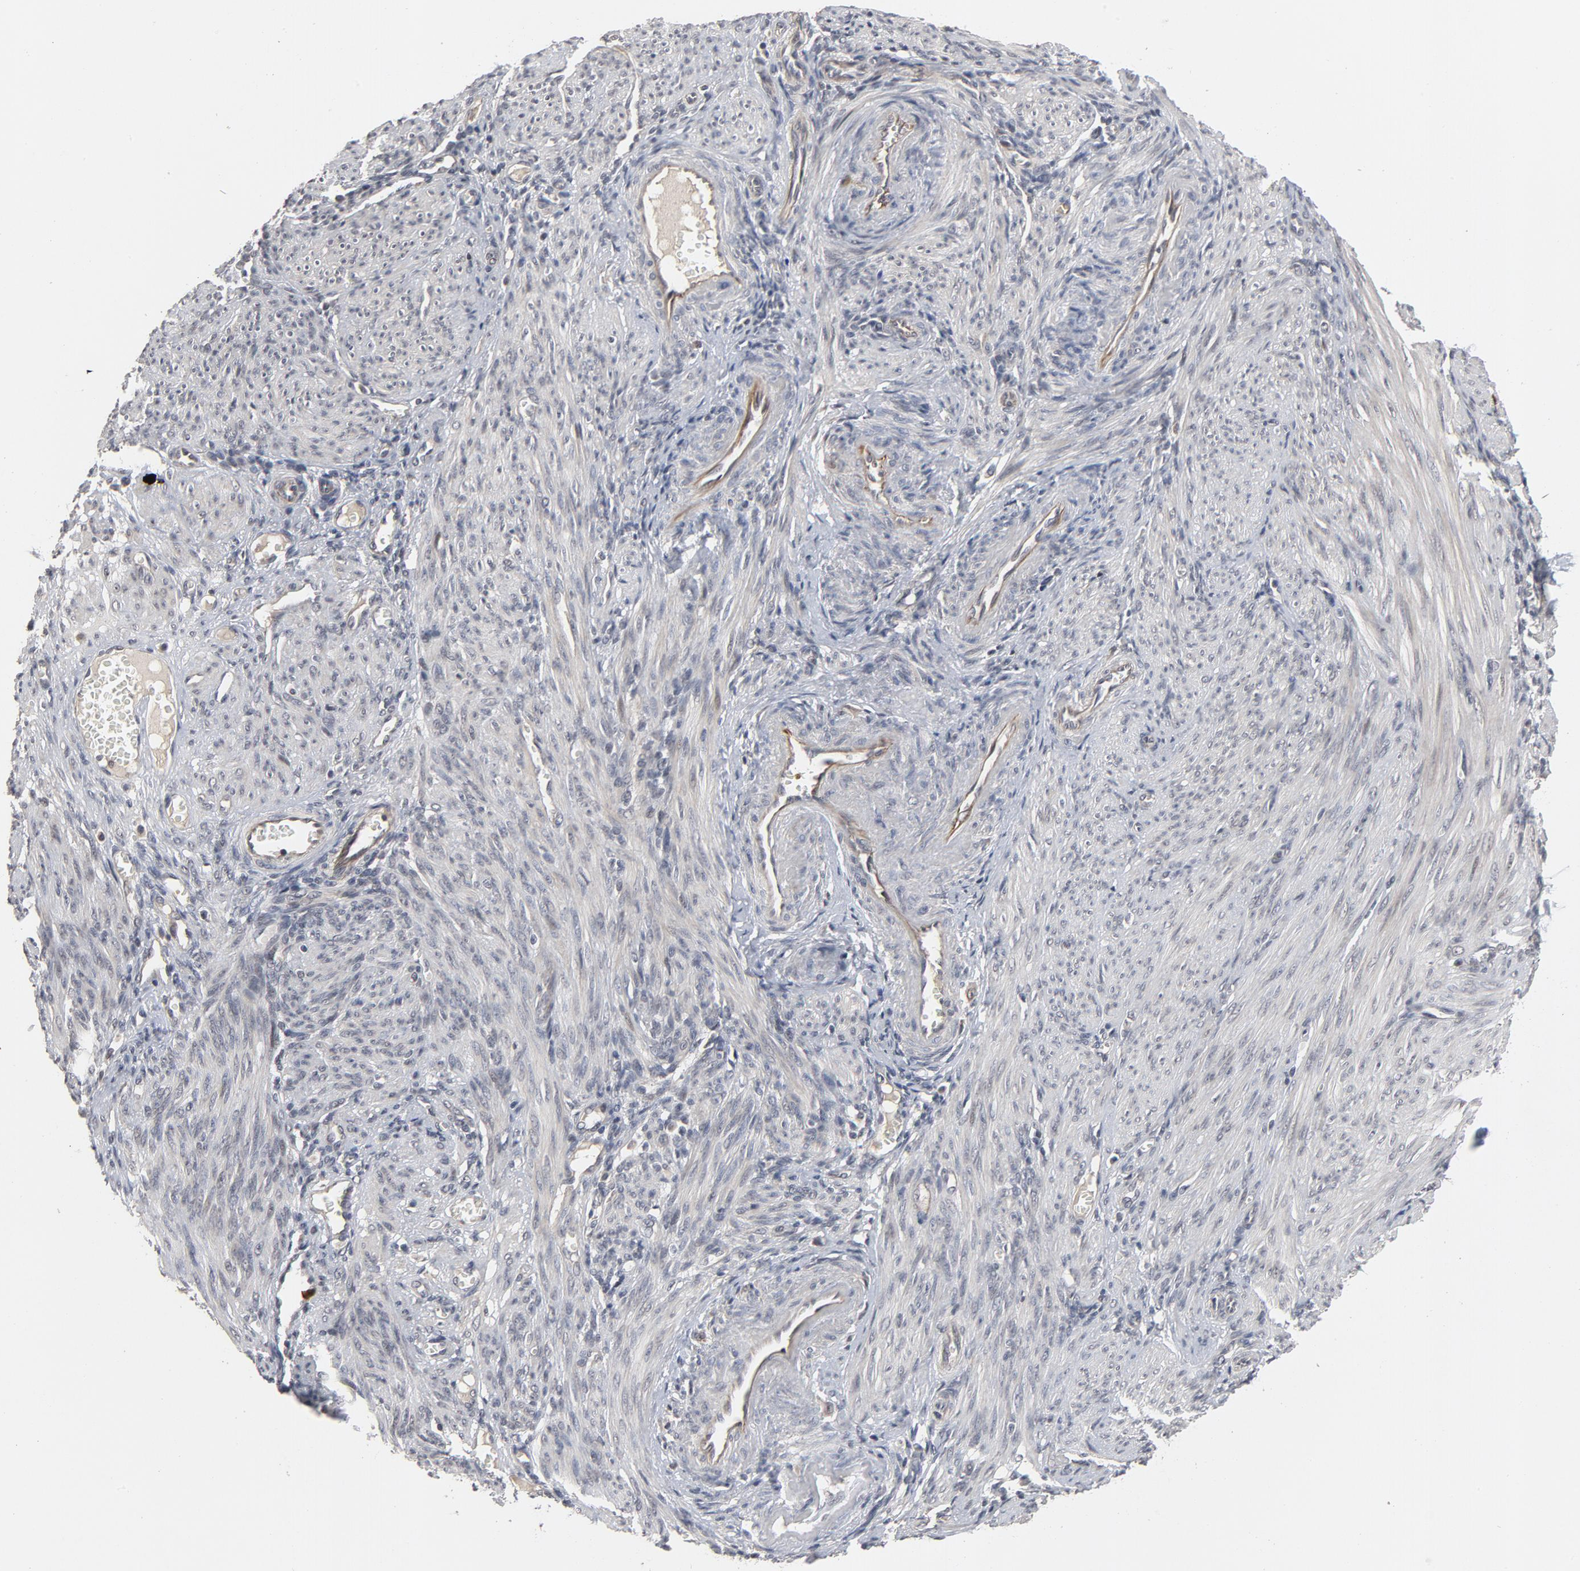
{"staining": {"intensity": "negative", "quantity": "none", "location": "none"}, "tissue": "endometrium", "cell_type": "Cells in endometrial stroma", "image_type": "normal", "snomed": [{"axis": "morphology", "description": "Normal tissue, NOS"}, {"axis": "topography", "description": "Endometrium"}], "caption": "DAB immunohistochemical staining of unremarkable endometrium reveals no significant staining in cells in endometrial stroma.", "gene": "RTL5", "patient": {"sex": "female", "age": 72}}